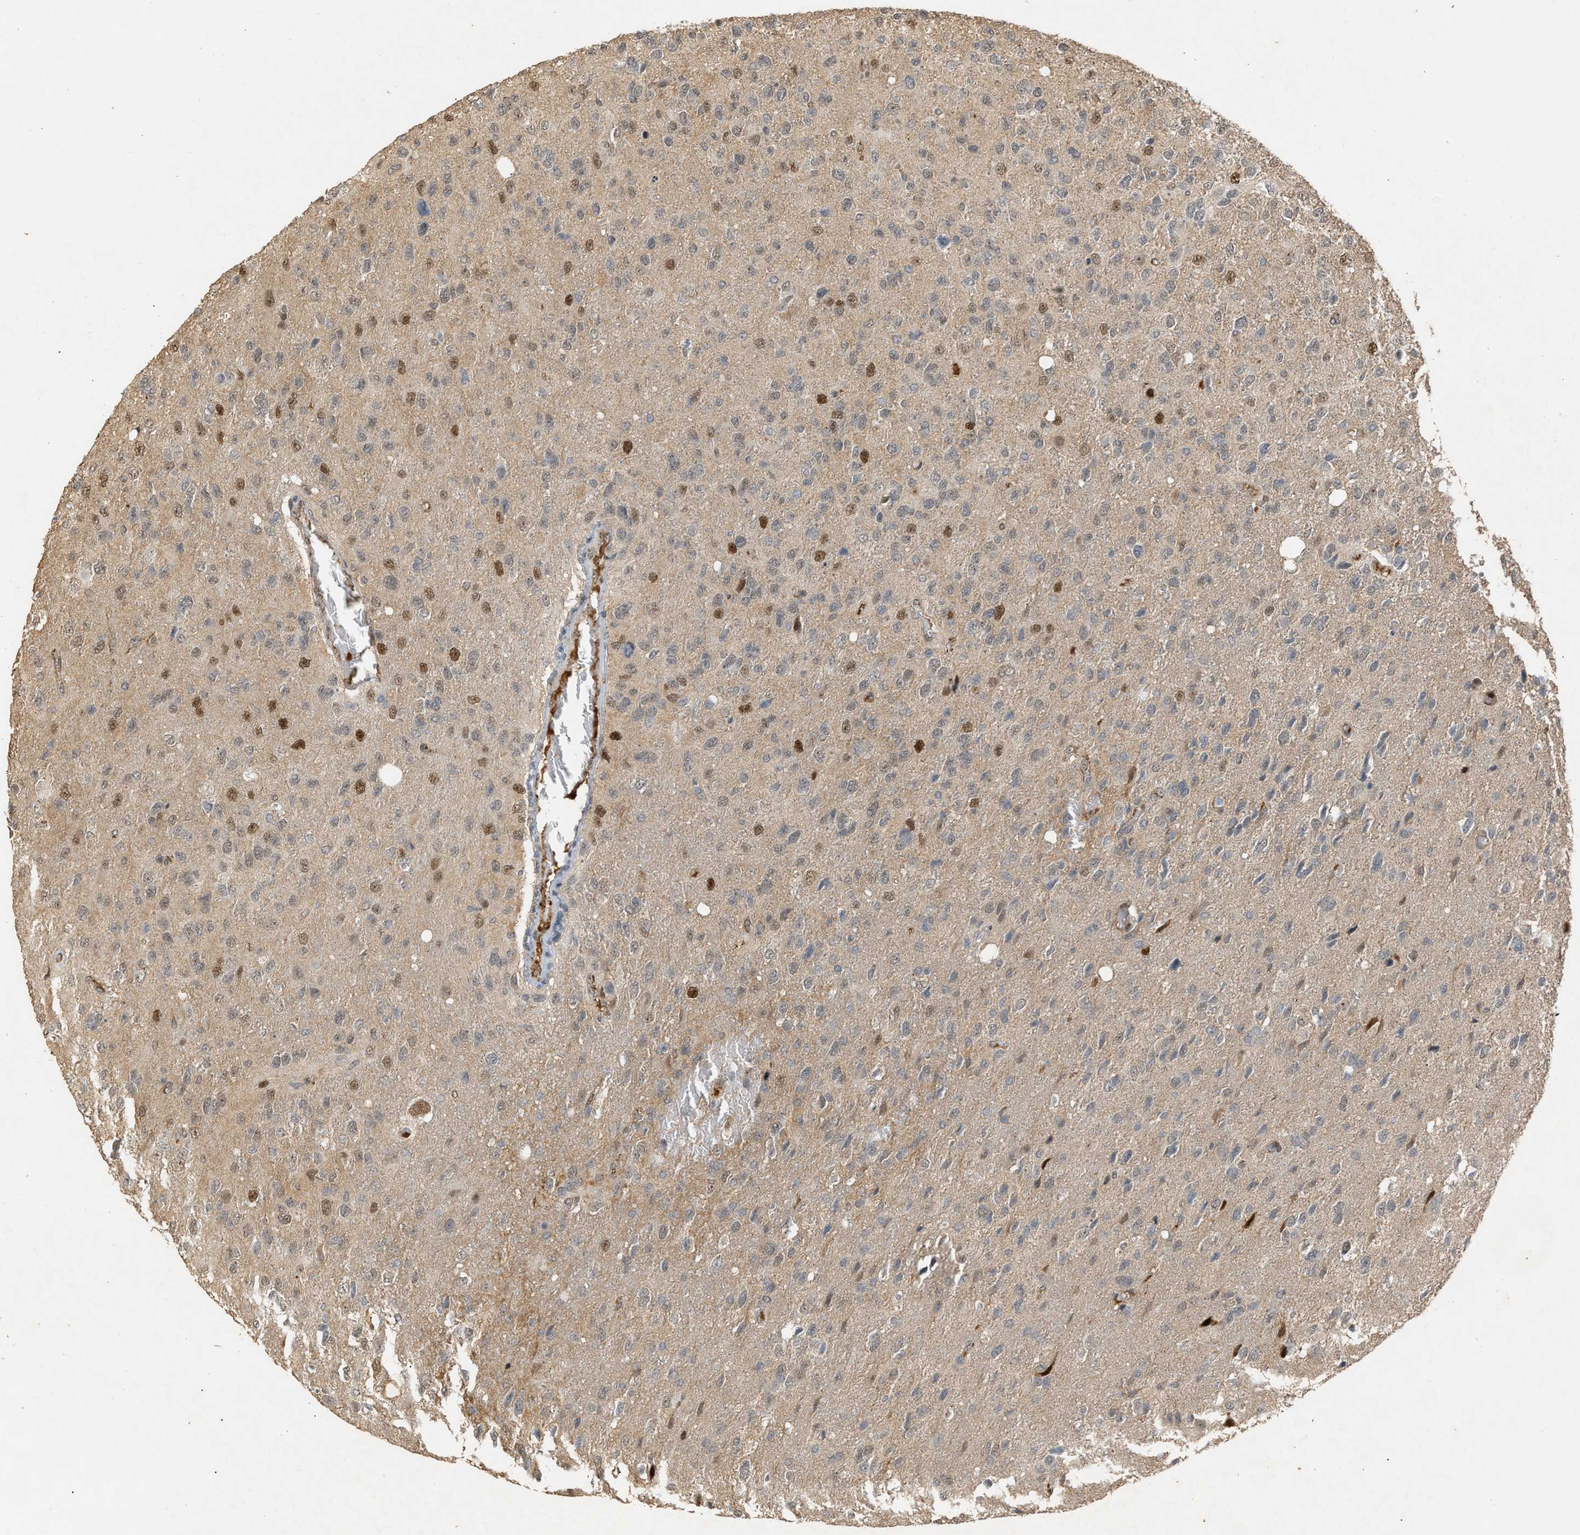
{"staining": {"intensity": "moderate", "quantity": "<25%", "location": "cytoplasmic/membranous,nuclear"}, "tissue": "glioma", "cell_type": "Tumor cells", "image_type": "cancer", "snomed": [{"axis": "morphology", "description": "Glioma, malignant, High grade"}, {"axis": "topography", "description": "Brain"}], "caption": "Moderate cytoplasmic/membranous and nuclear protein expression is identified in about <25% of tumor cells in glioma. The staining was performed using DAB (3,3'-diaminobenzidine) to visualize the protein expression in brown, while the nuclei were stained in blue with hematoxylin (Magnification: 20x).", "gene": "ZFAND5", "patient": {"sex": "female", "age": 58}}